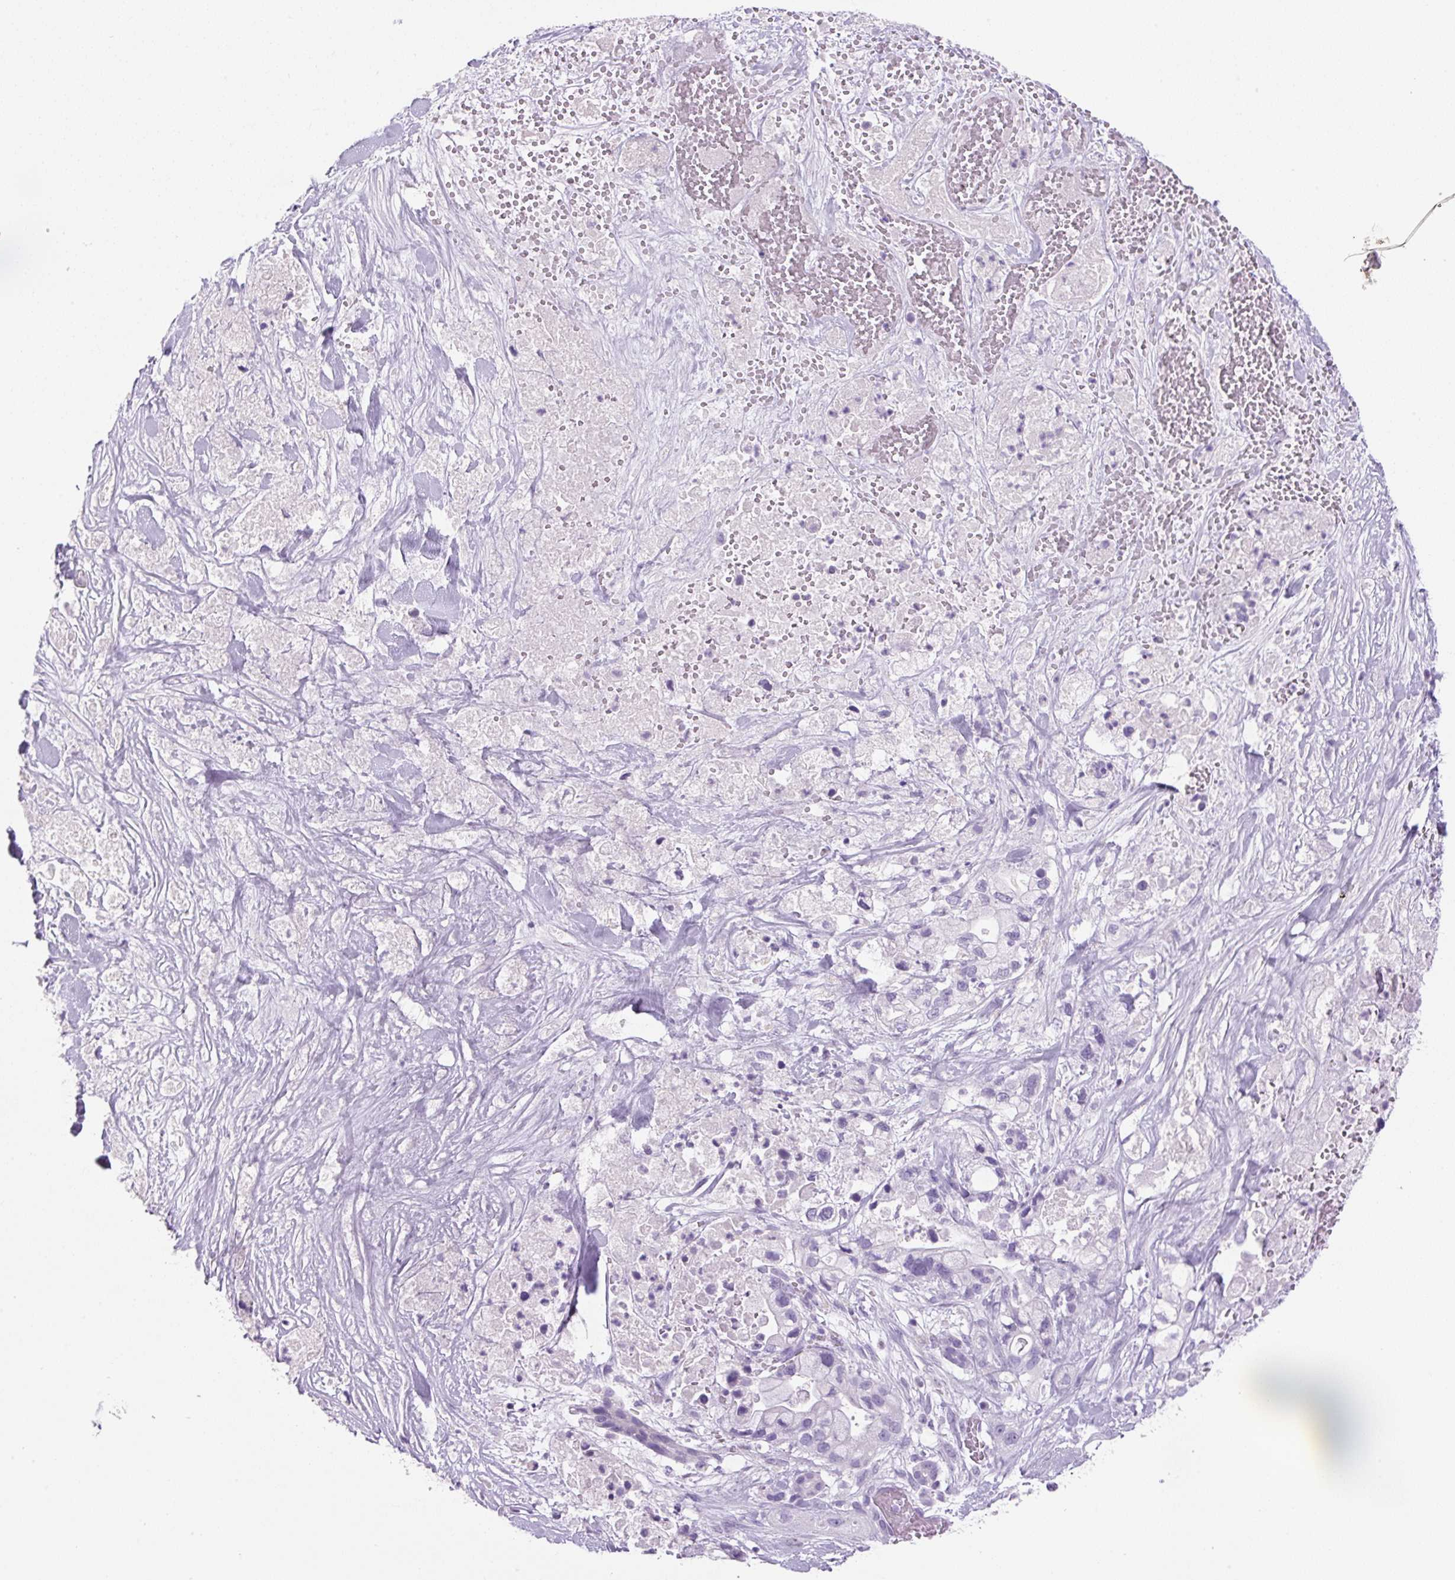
{"staining": {"intensity": "negative", "quantity": "none", "location": "none"}, "tissue": "pancreatic cancer", "cell_type": "Tumor cells", "image_type": "cancer", "snomed": [{"axis": "morphology", "description": "Adenocarcinoma, NOS"}, {"axis": "topography", "description": "Pancreas"}], "caption": "Image shows no significant protein positivity in tumor cells of pancreatic adenocarcinoma.", "gene": "PRRT1", "patient": {"sex": "male", "age": 44}}